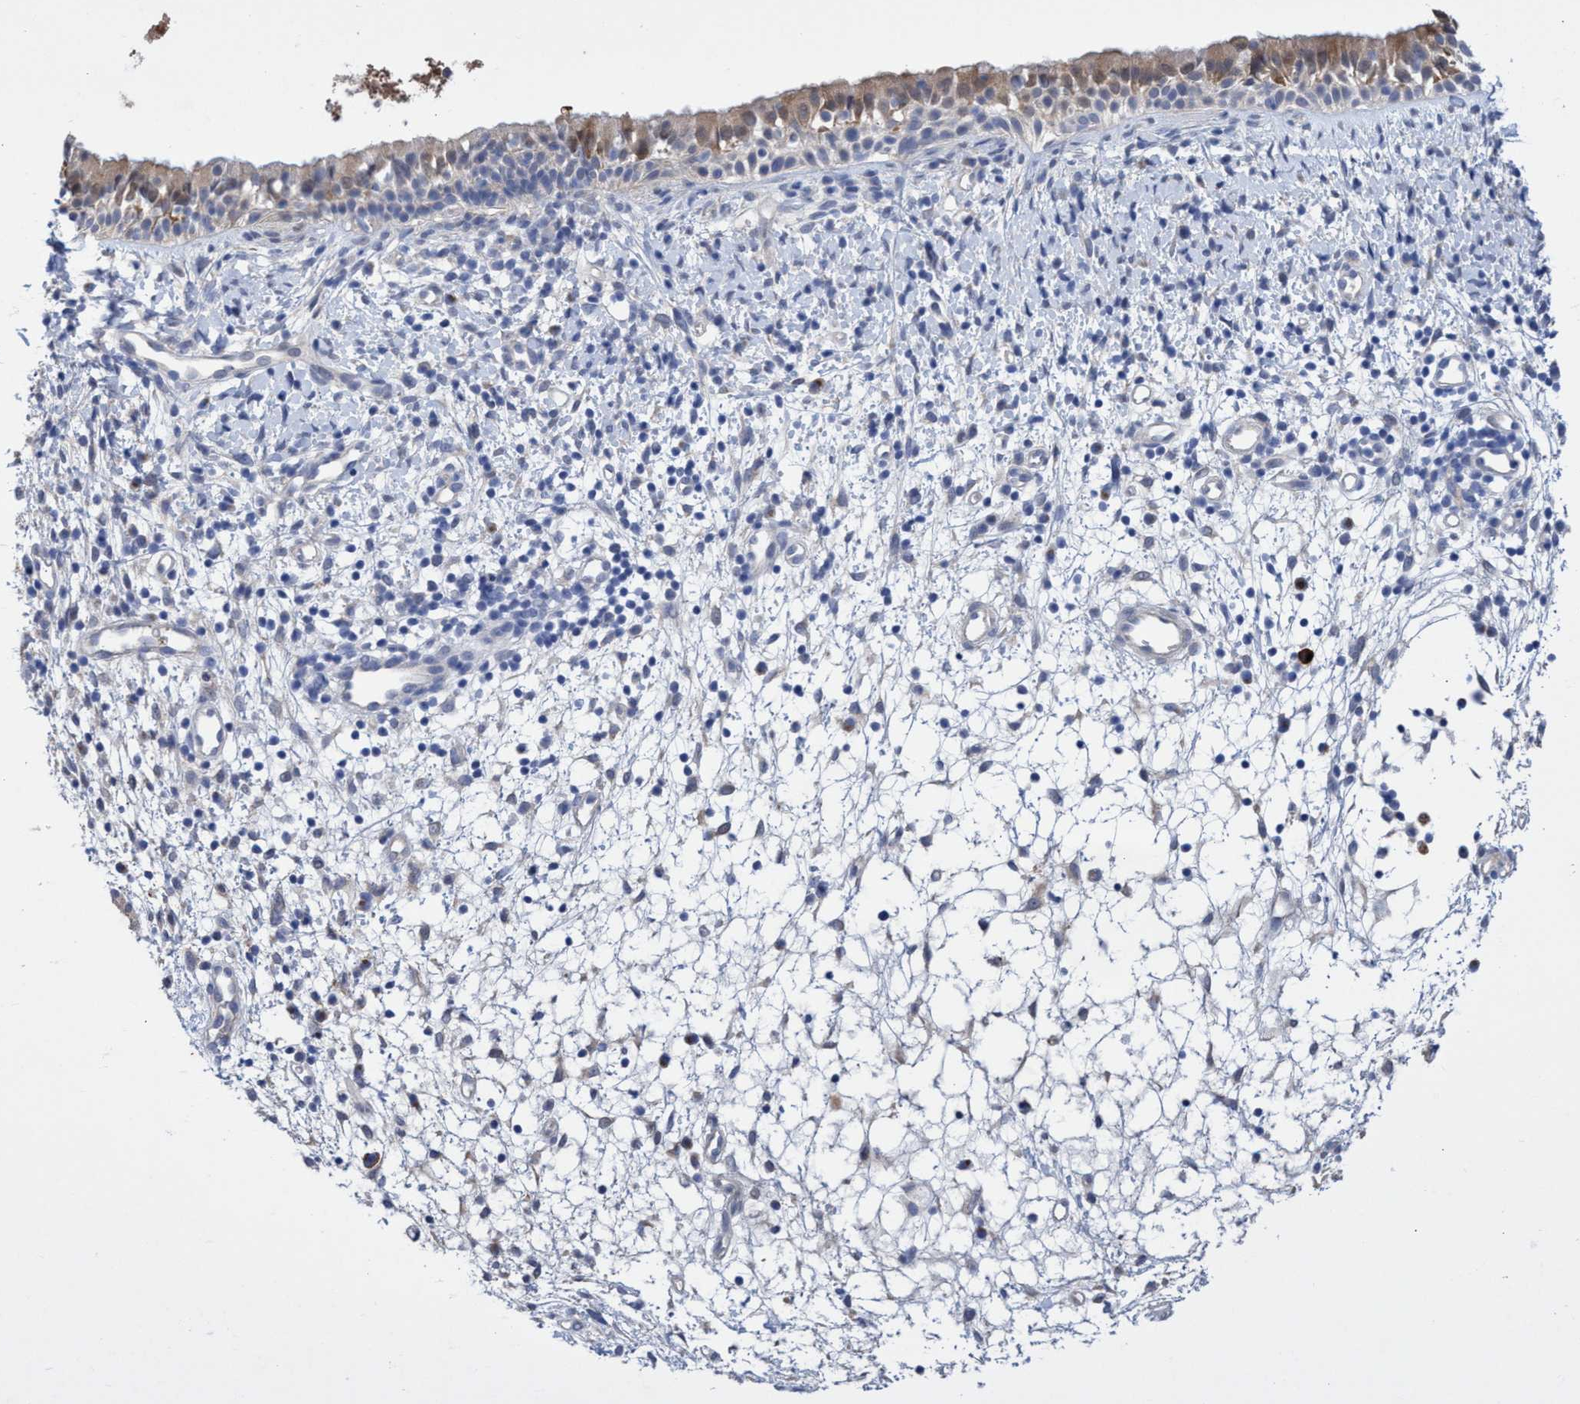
{"staining": {"intensity": "weak", "quantity": "25%-75%", "location": "cytoplasmic/membranous"}, "tissue": "nasopharynx", "cell_type": "Respiratory epithelial cells", "image_type": "normal", "snomed": [{"axis": "morphology", "description": "Normal tissue, NOS"}, {"axis": "topography", "description": "Nasopharynx"}], "caption": "Brown immunohistochemical staining in benign human nasopharynx demonstrates weak cytoplasmic/membranous staining in approximately 25%-75% of respiratory epithelial cells.", "gene": "SVEP1", "patient": {"sex": "male", "age": 22}}